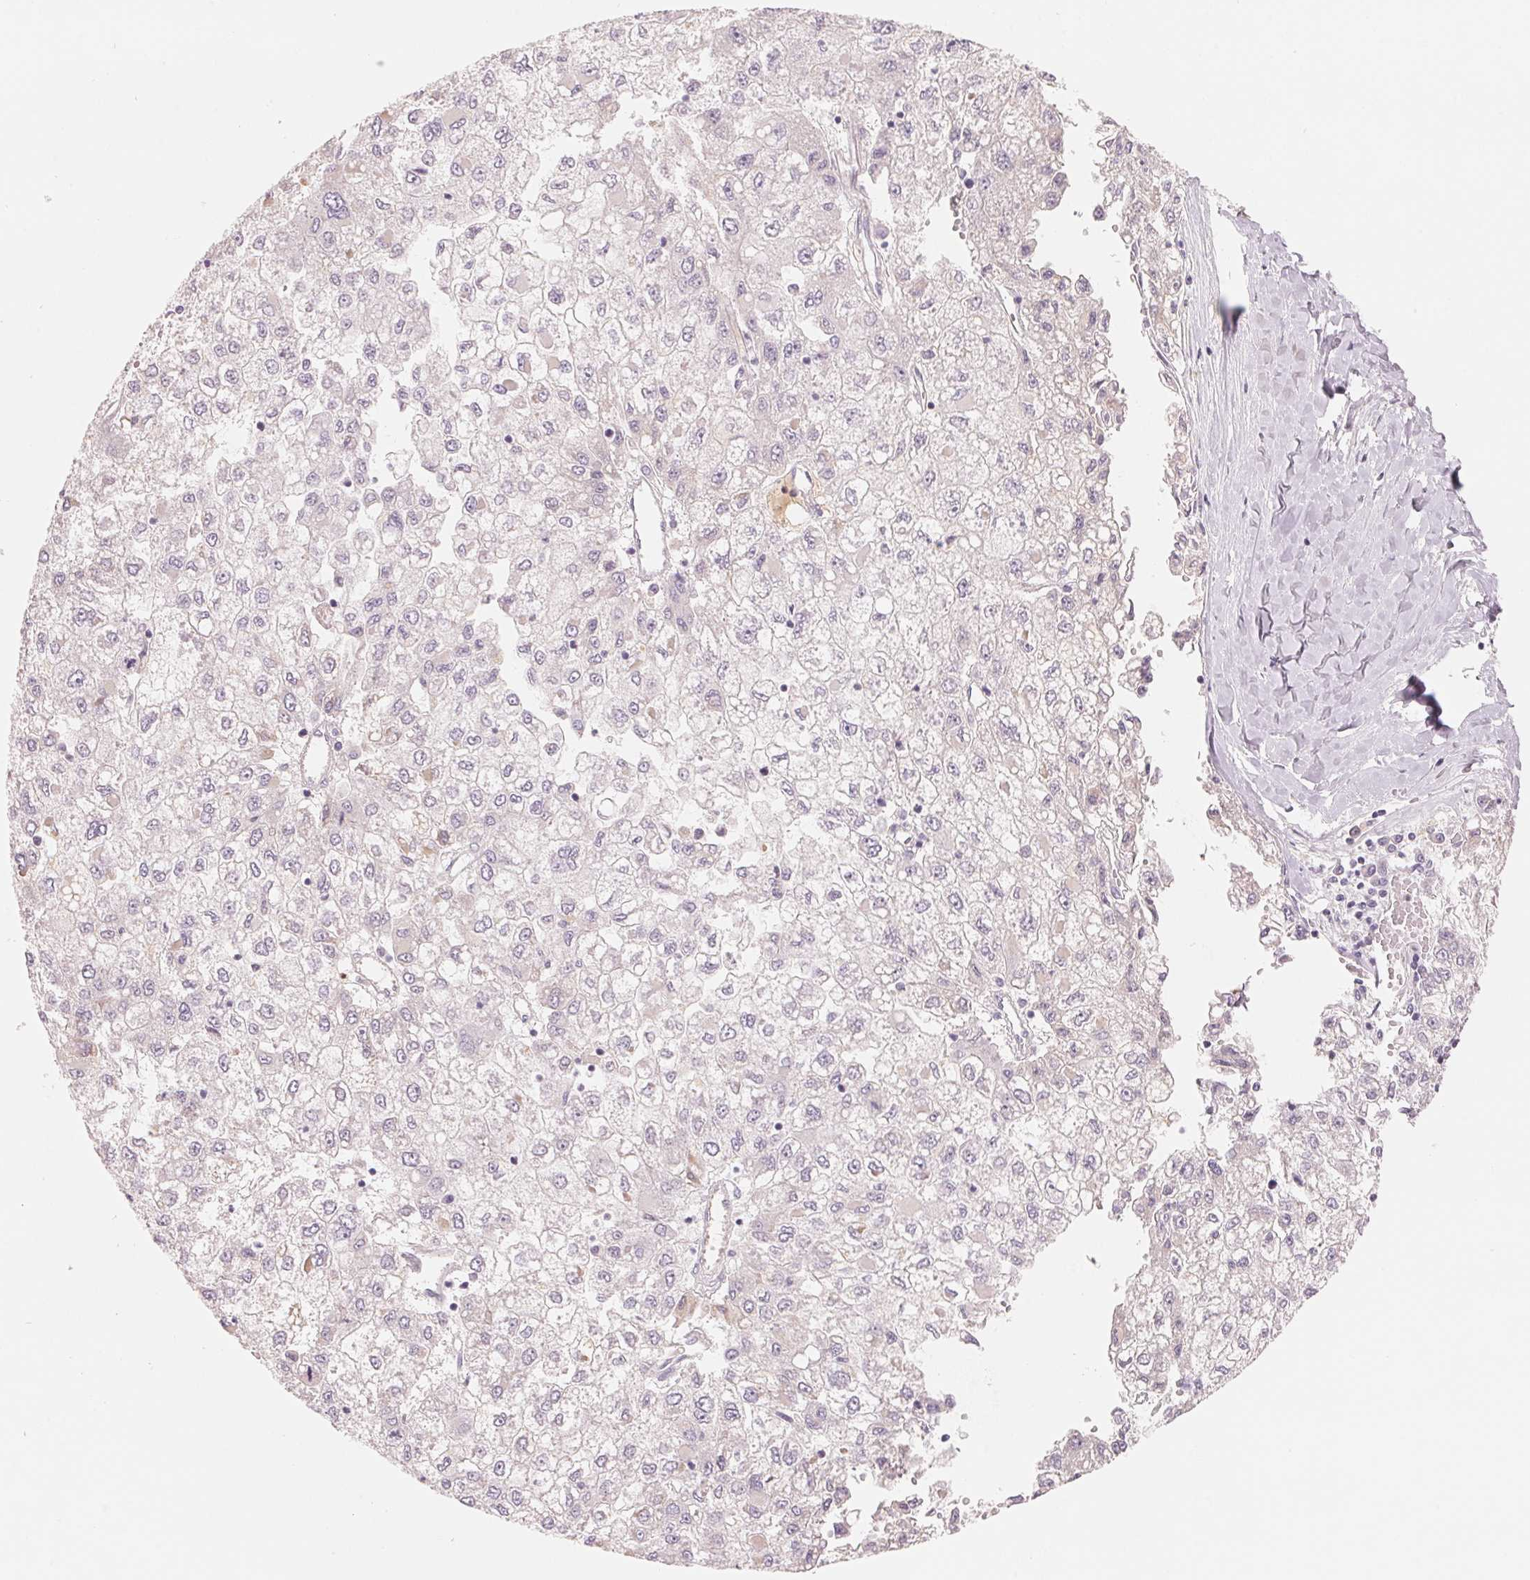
{"staining": {"intensity": "negative", "quantity": "none", "location": "none"}, "tissue": "liver cancer", "cell_type": "Tumor cells", "image_type": "cancer", "snomed": [{"axis": "morphology", "description": "Carcinoma, Hepatocellular, NOS"}, {"axis": "topography", "description": "Liver"}], "caption": "The histopathology image reveals no significant staining in tumor cells of liver cancer.", "gene": "CFHR2", "patient": {"sex": "male", "age": 40}}